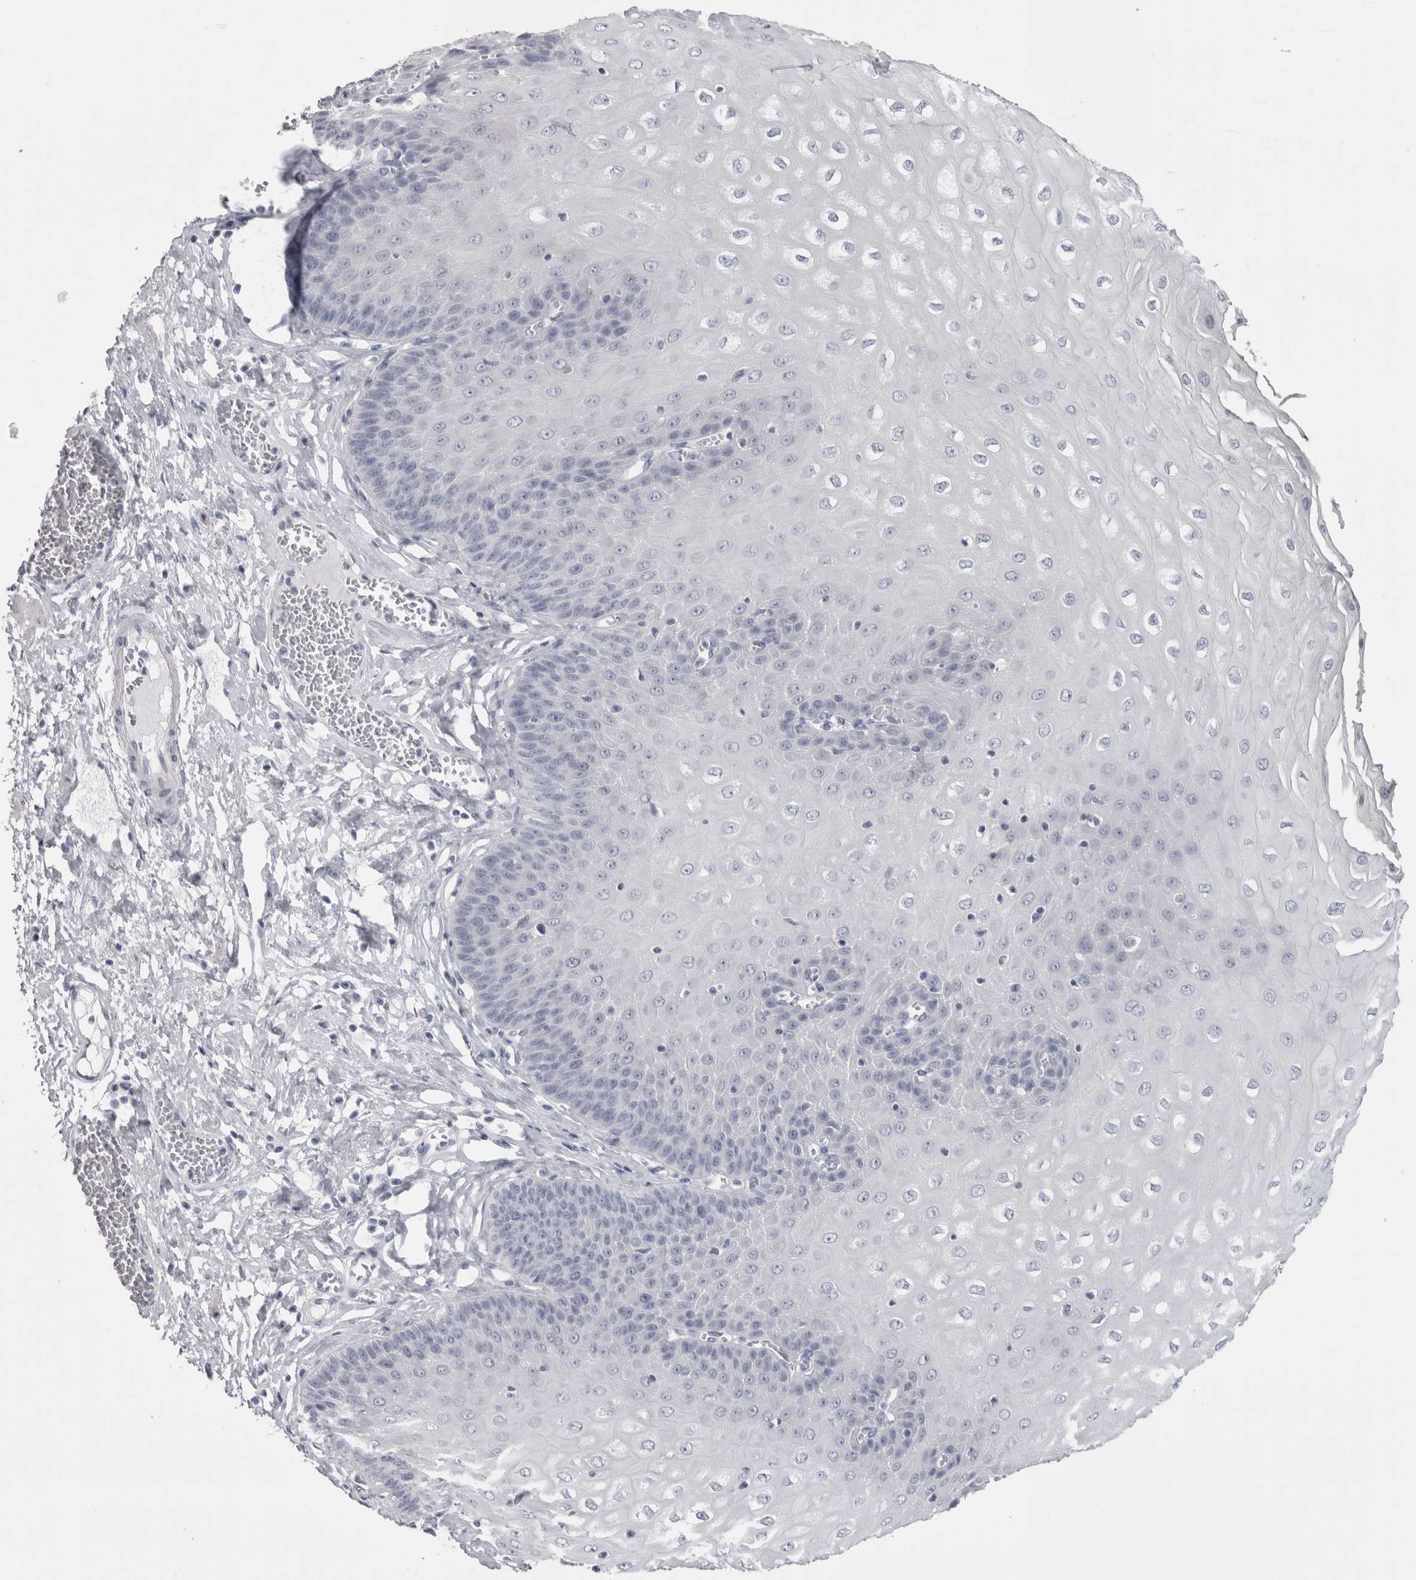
{"staining": {"intensity": "negative", "quantity": "none", "location": "none"}, "tissue": "esophagus", "cell_type": "Squamous epithelial cells", "image_type": "normal", "snomed": [{"axis": "morphology", "description": "Normal tissue, NOS"}, {"axis": "topography", "description": "Esophagus"}], "caption": "Immunohistochemistry (IHC) of benign human esophagus reveals no positivity in squamous epithelial cells. The staining is performed using DAB (3,3'-diaminobenzidine) brown chromogen with nuclei counter-stained in using hematoxylin.", "gene": "MSMB", "patient": {"sex": "male", "age": 60}}